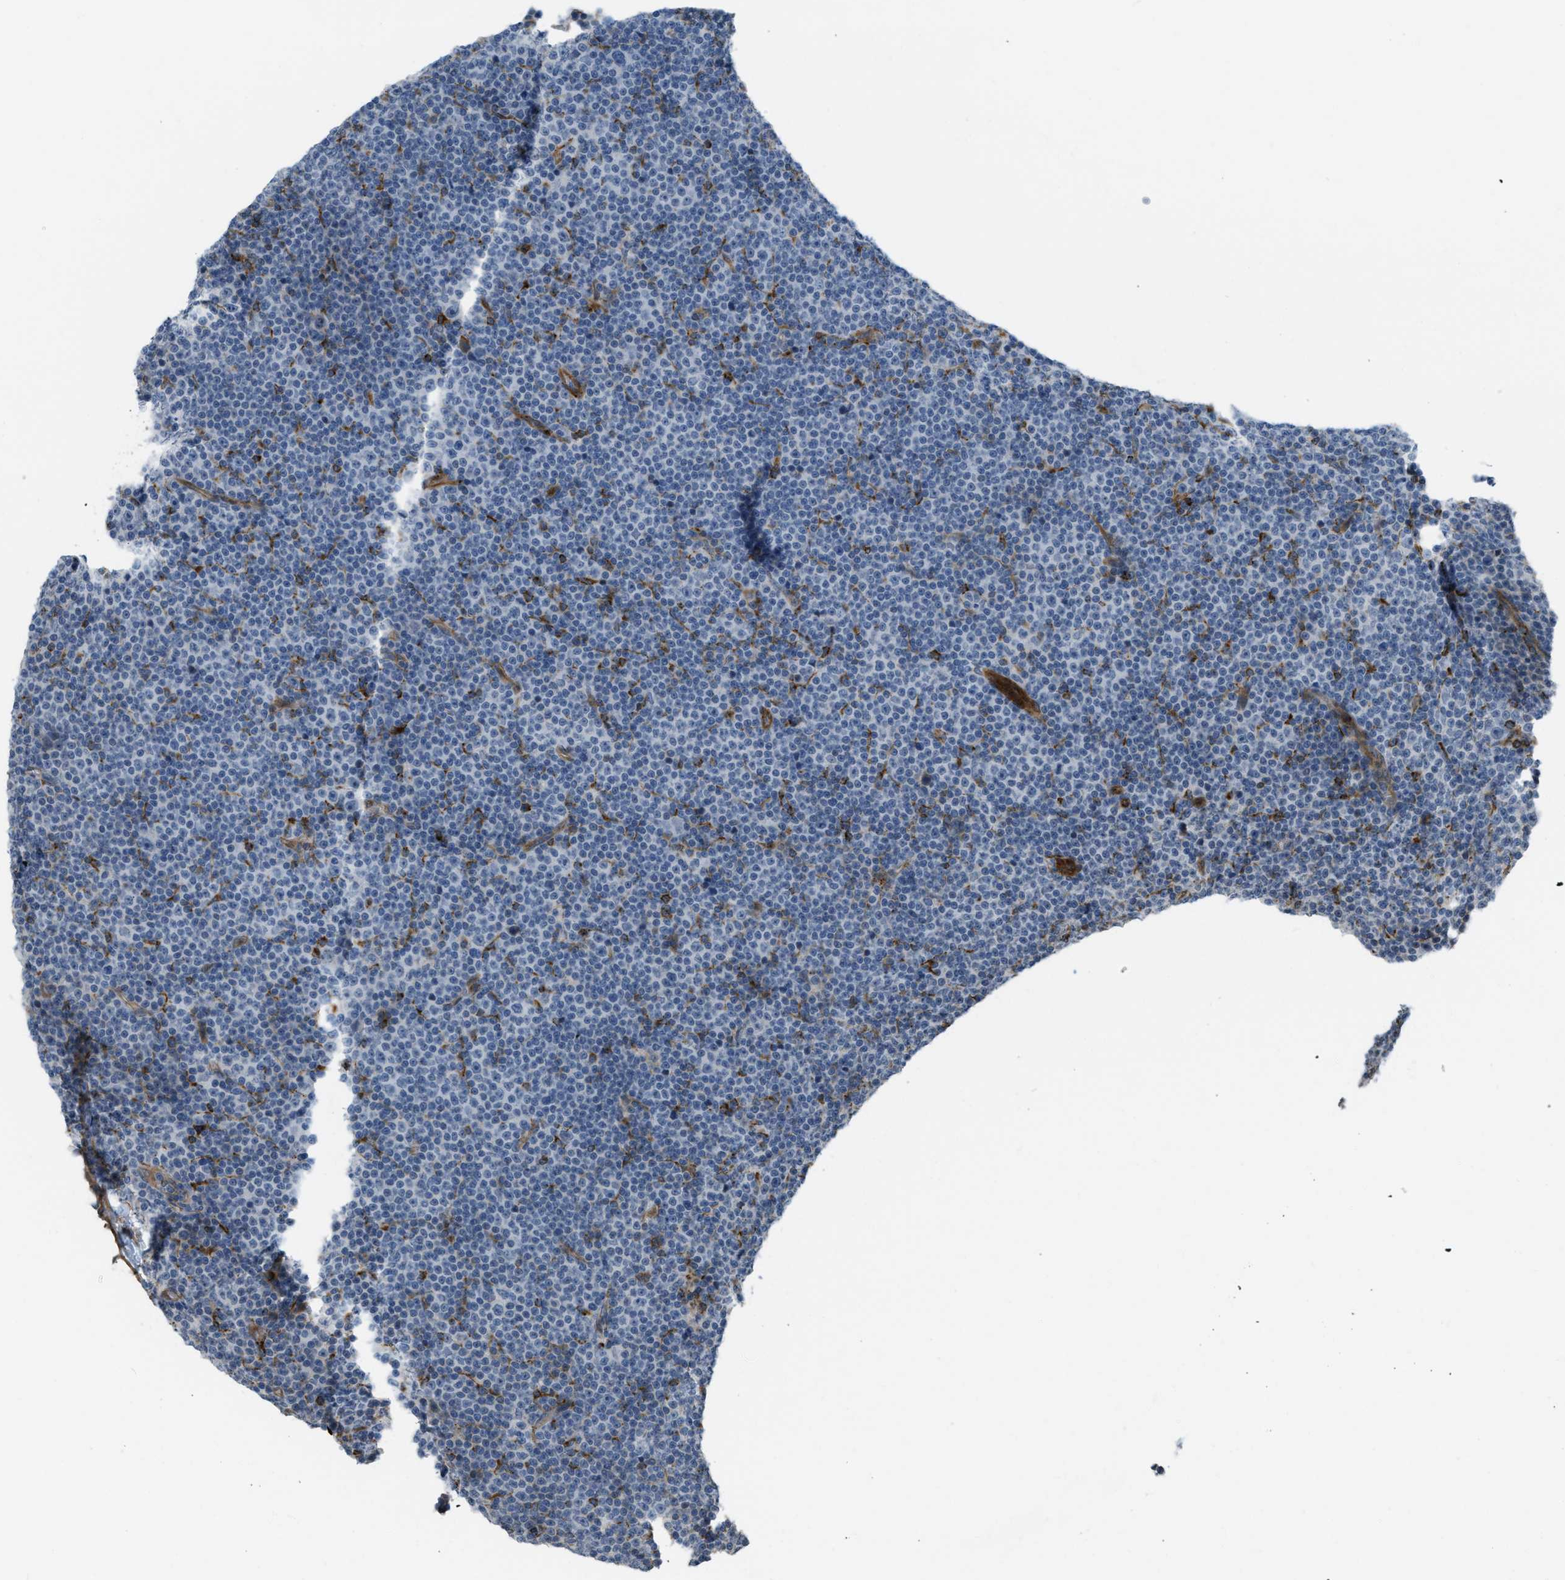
{"staining": {"intensity": "negative", "quantity": "none", "location": "none"}, "tissue": "lymphoma", "cell_type": "Tumor cells", "image_type": "cancer", "snomed": [{"axis": "morphology", "description": "Malignant lymphoma, non-Hodgkin's type, Low grade"}, {"axis": "topography", "description": "Lymph node"}], "caption": "Immunohistochemistry image of human malignant lymphoma, non-Hodgkin's type (low-grade) stained for a protein (brown), which exhibits no expression in tumor cells.", "gene": "KIAA1671", "patient": {"sex": "female", "age": 67}}